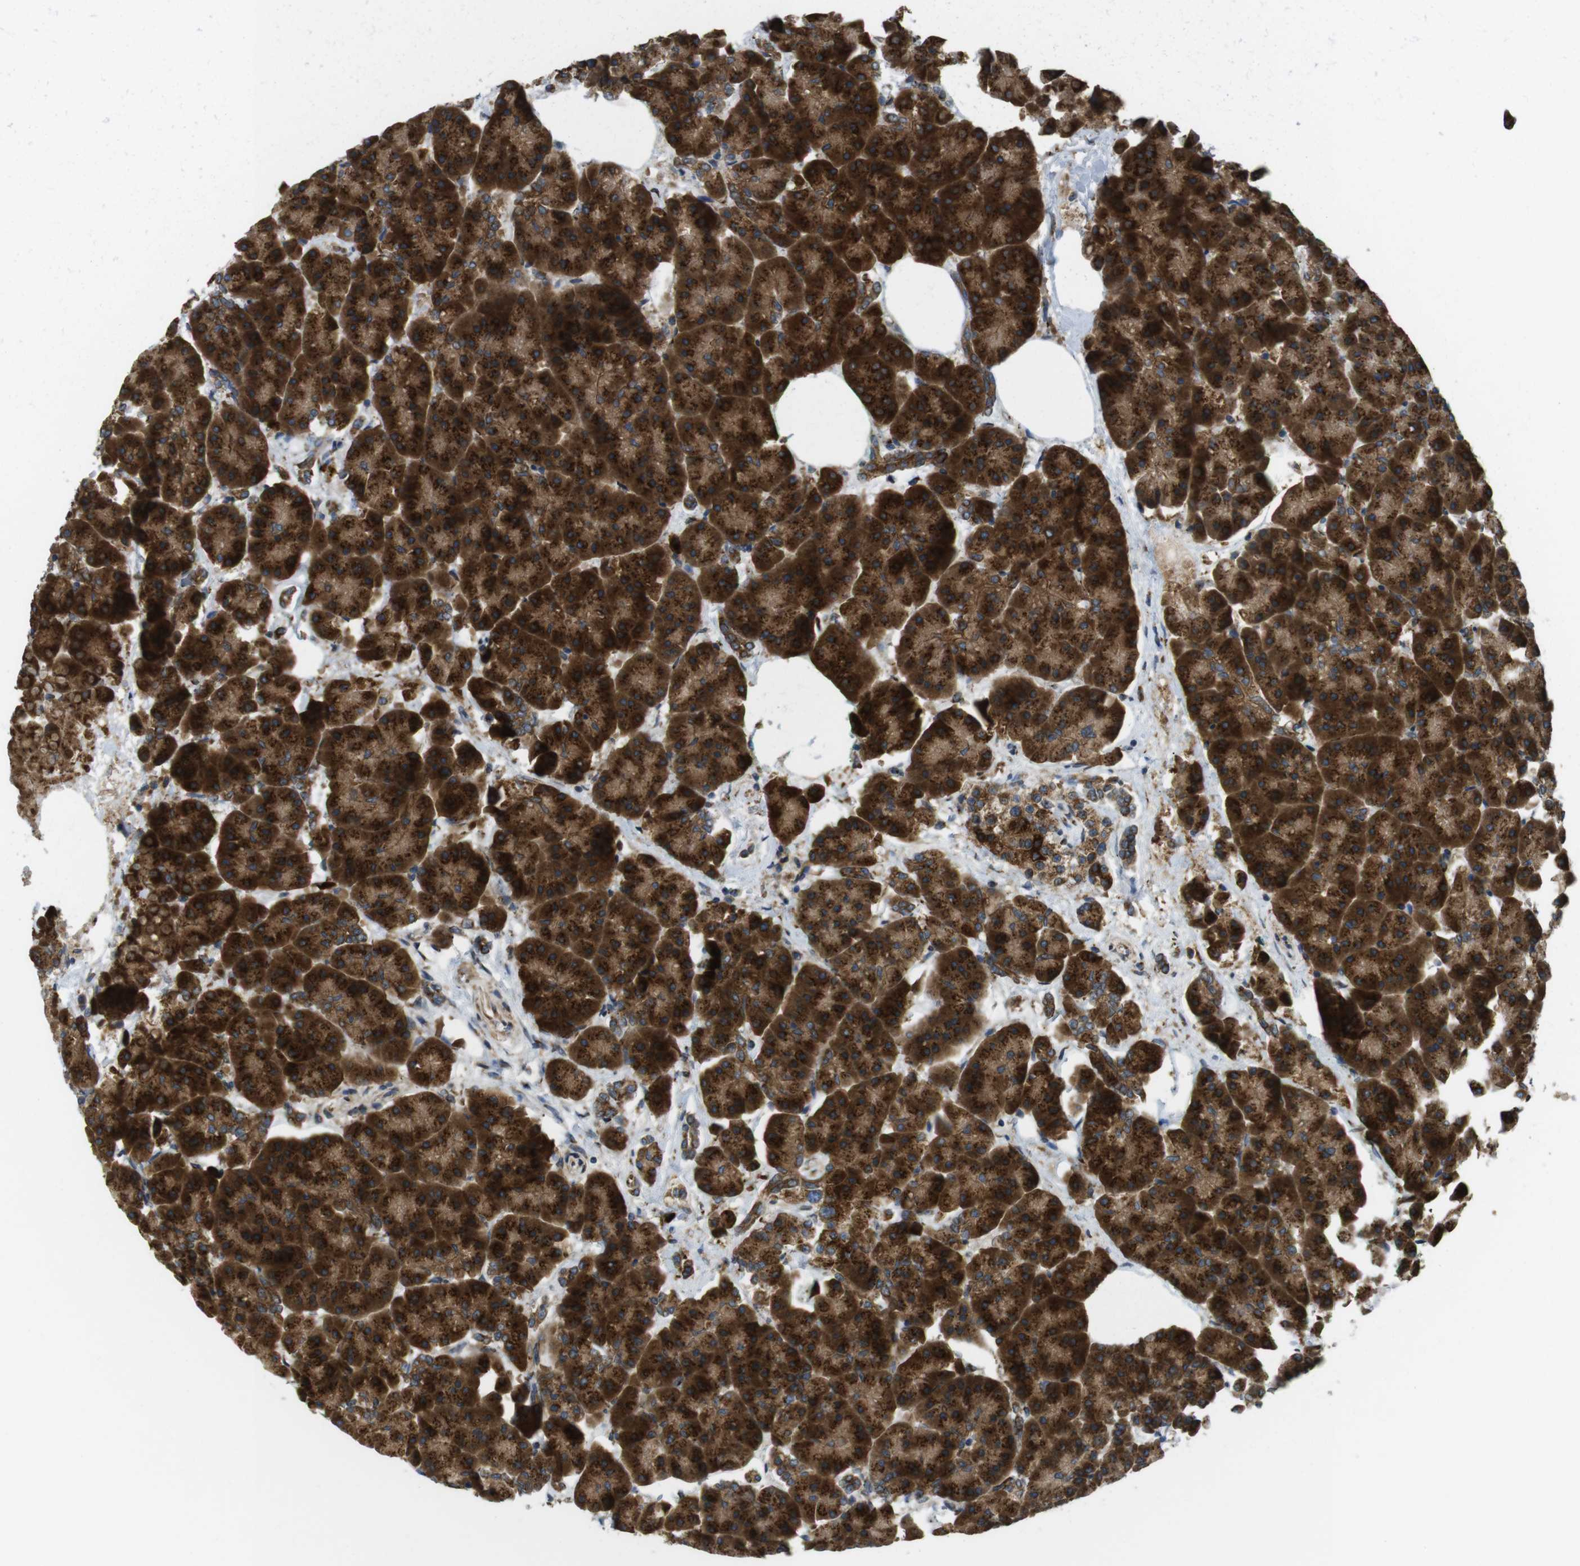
{"staining": {"intensity": "strong", "quantity": ">75%", "location": "cytoplasmic/membranous"}, "tissue": "pancreas", "cell_type": "Exocrine glandular cells", "image_type": "normal", "snomed": [{"axis": "morphology", "description": "Normal tissue, NOS"}, {"axis": "topography", "description": "Pancreas"}], "caption": "Immunohistochemistry image of normal pancreas: human pancreas stained using IHC shows high levels of strong protein expression localized specifically in the cytoplasmic/membranous of exocrine glandular cells, appearing as a cytoplasmic/membranous brown color.", "gene": "TMEM143", "patient": {"sex": "female", "age": 70}}